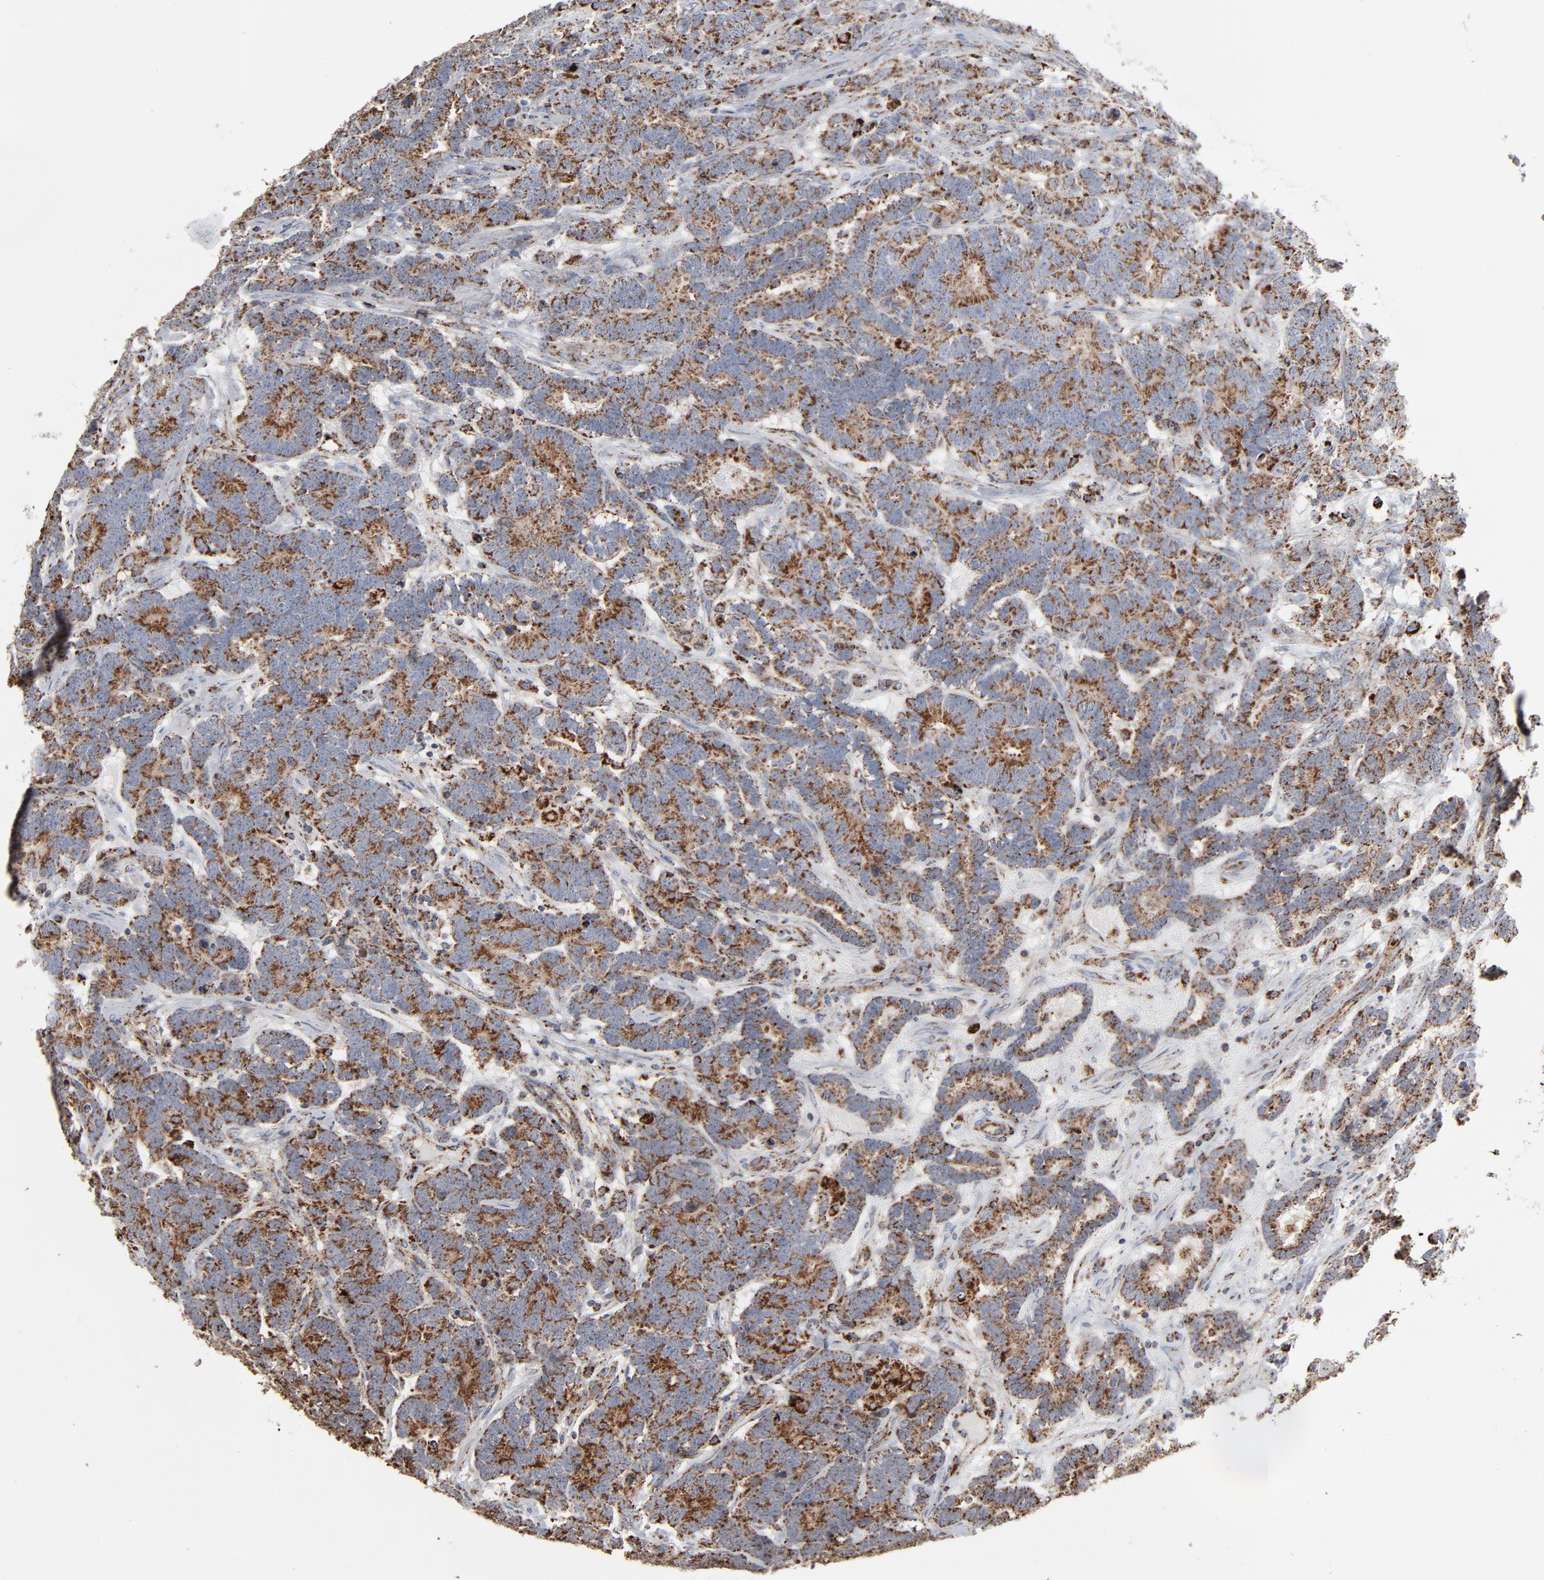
{"staining": {"intensity": "strong", "quantity": ">75%", "location": "cytoplasmic/membranous"}, "tissue": "testis cancer", "cell_type": "Tumor cells", "image_type": "cancer", "snomed": [{"axis": "morphology", "description": "Carcinoma, Embryonal, NOS"}, {"axis": "topography", "description": "Testis"}], "caption": "Protein expression analysis of human testis cancer (embryonal carcinoma) reveals strong cytoplasmic/membranous staining in about >75% of tumor cells. The protein is stained brown, and the nuclei are stained in blue (DAB (3,3'-diaminobenzidine) IHC with brightfield microscopy, high magnification).", "gene": "UQCRC1", "patient": {"sex": "male", "age": 26}}